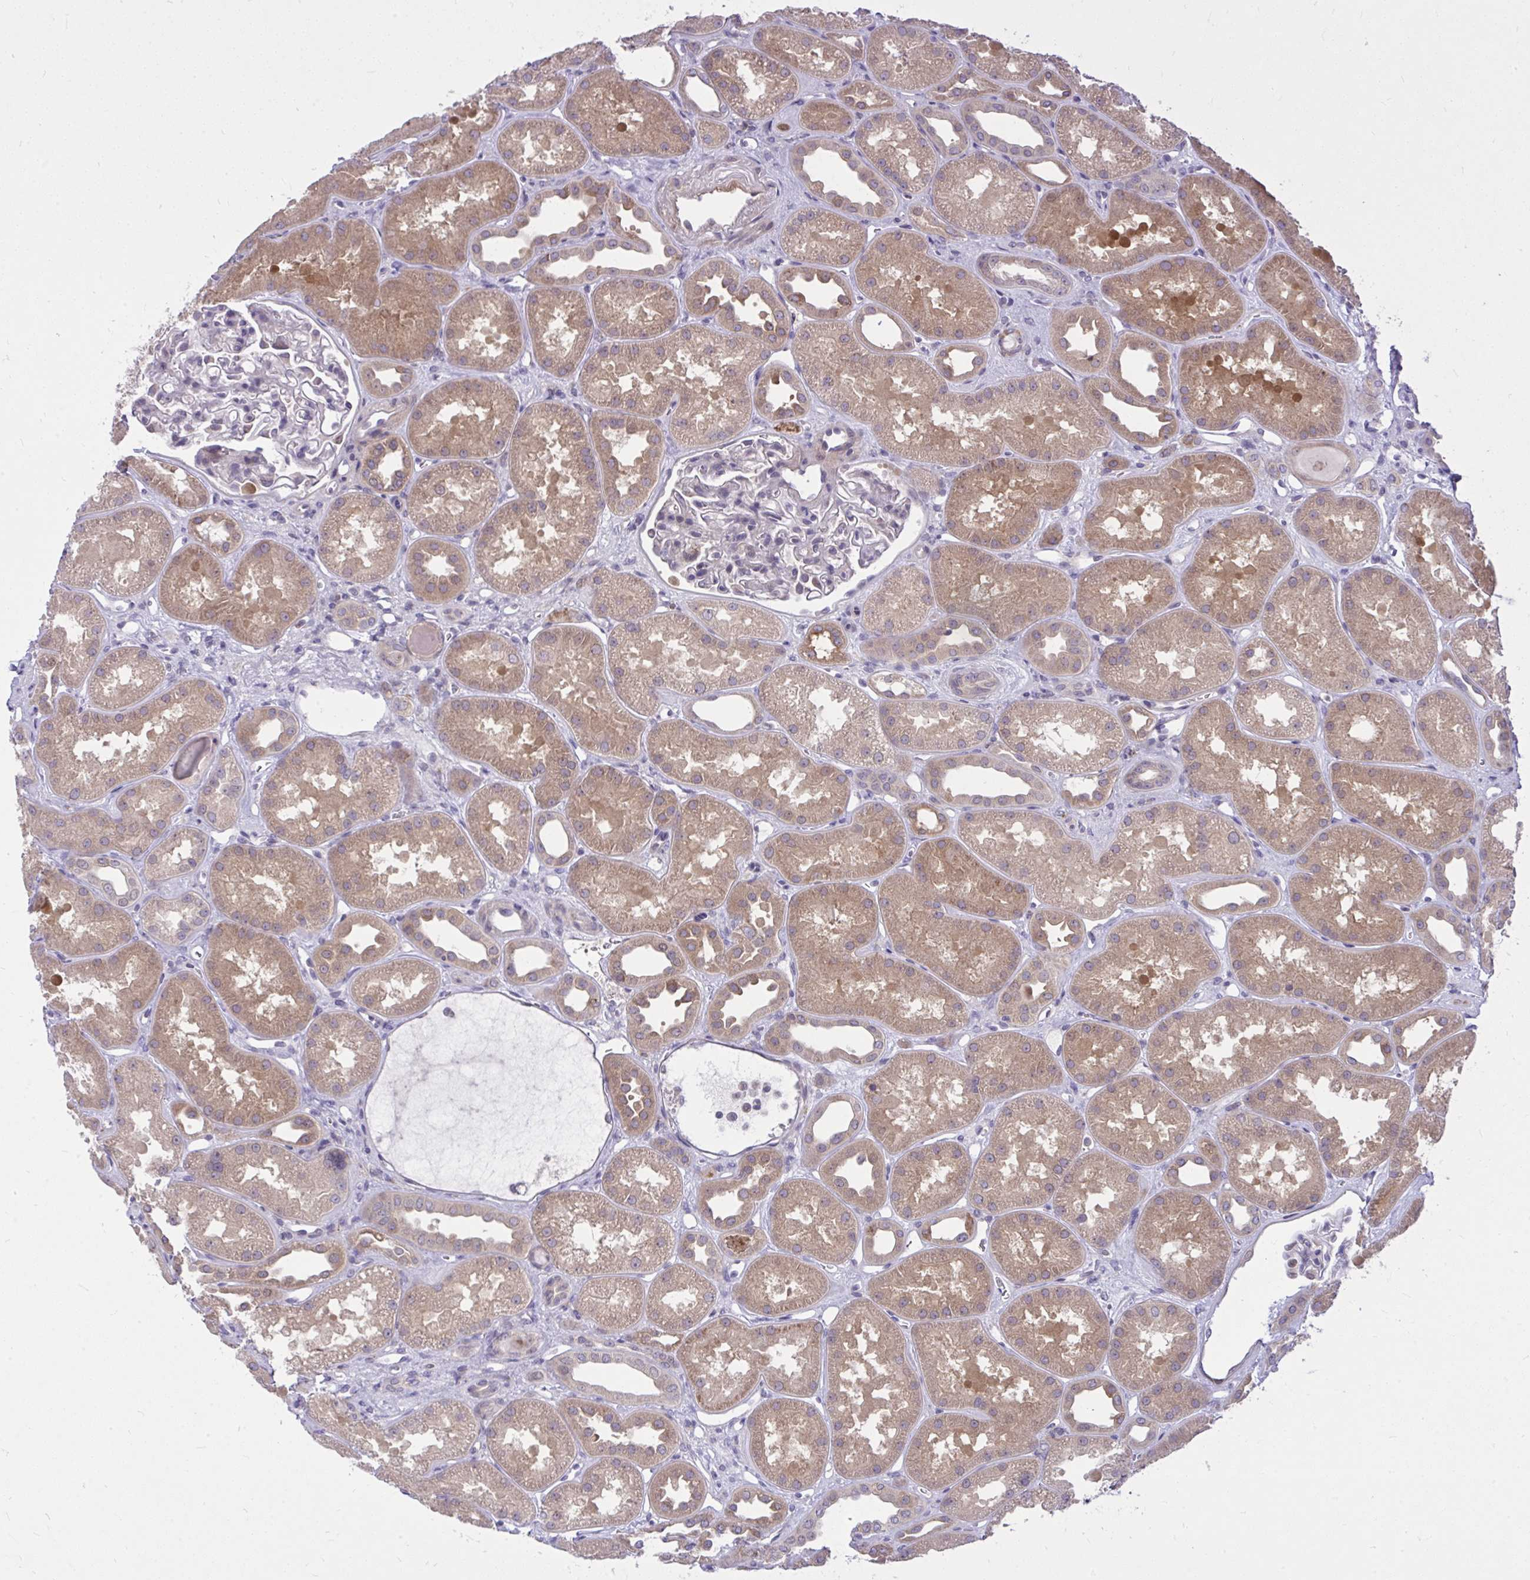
{"staining": {"intensity": "negative", "quantity": "none", "location": "none"}, "tissue": "kidney", "cell_type": "Cells in glomeruli", "image_type": "normal", "snomed": [{"axis": "morphology", "description": "Normal tissue, NOS"}, {"axis": "topography", "description": "Kidney"}], "caption": "There is no significant staining in cells in glomeruli of kidney. (DAB (3,3'-diaminobenzidine) immunohistochemistry (IHC) visualized using brightfield microscopy, high magnification).", "gene": "DPY19L1", "patient": {"sex": "male", "age": 61}}